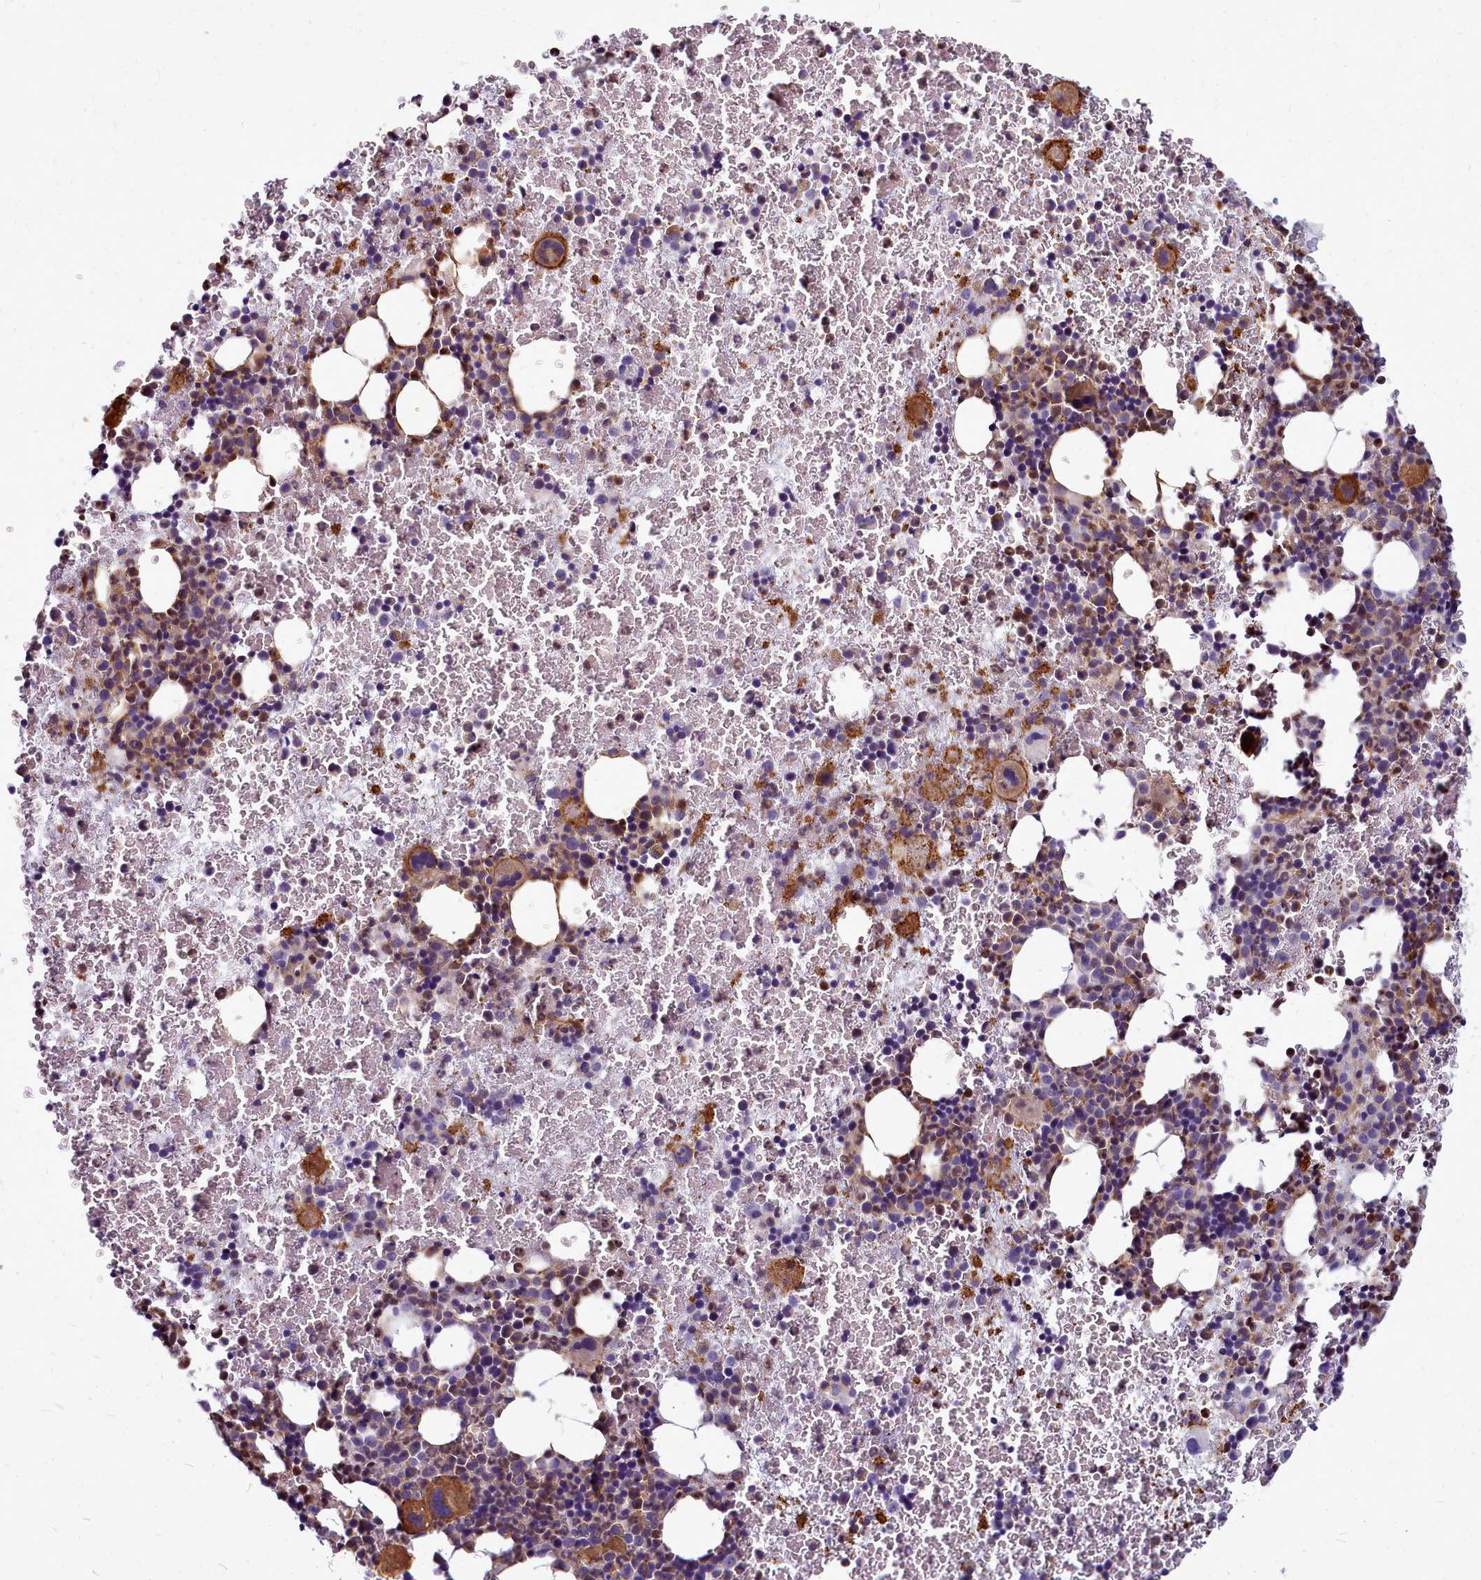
{"staining": {"intensity": "moderate", "quantity": ">75%", "location": "cytoplasmic/membranous"}, "tissue": "bone marrow", "cell_type": "Hematopoietic cells", "image_type": "normal", "snomed": [{"axis": "morphology", "description": "Normal tissue, NOS"}, {"axis": "topography", "description": "Bone marrow"}], "caption": "Immunohistochemistry (IHC) of benign bone marrow exhibits medium levels of moderate cytoplasmic/membranous positivity in approximately >75% of hematopoietic cells.", "gene": "TTC5", "patient": {"sex": "male", "age": 11}}